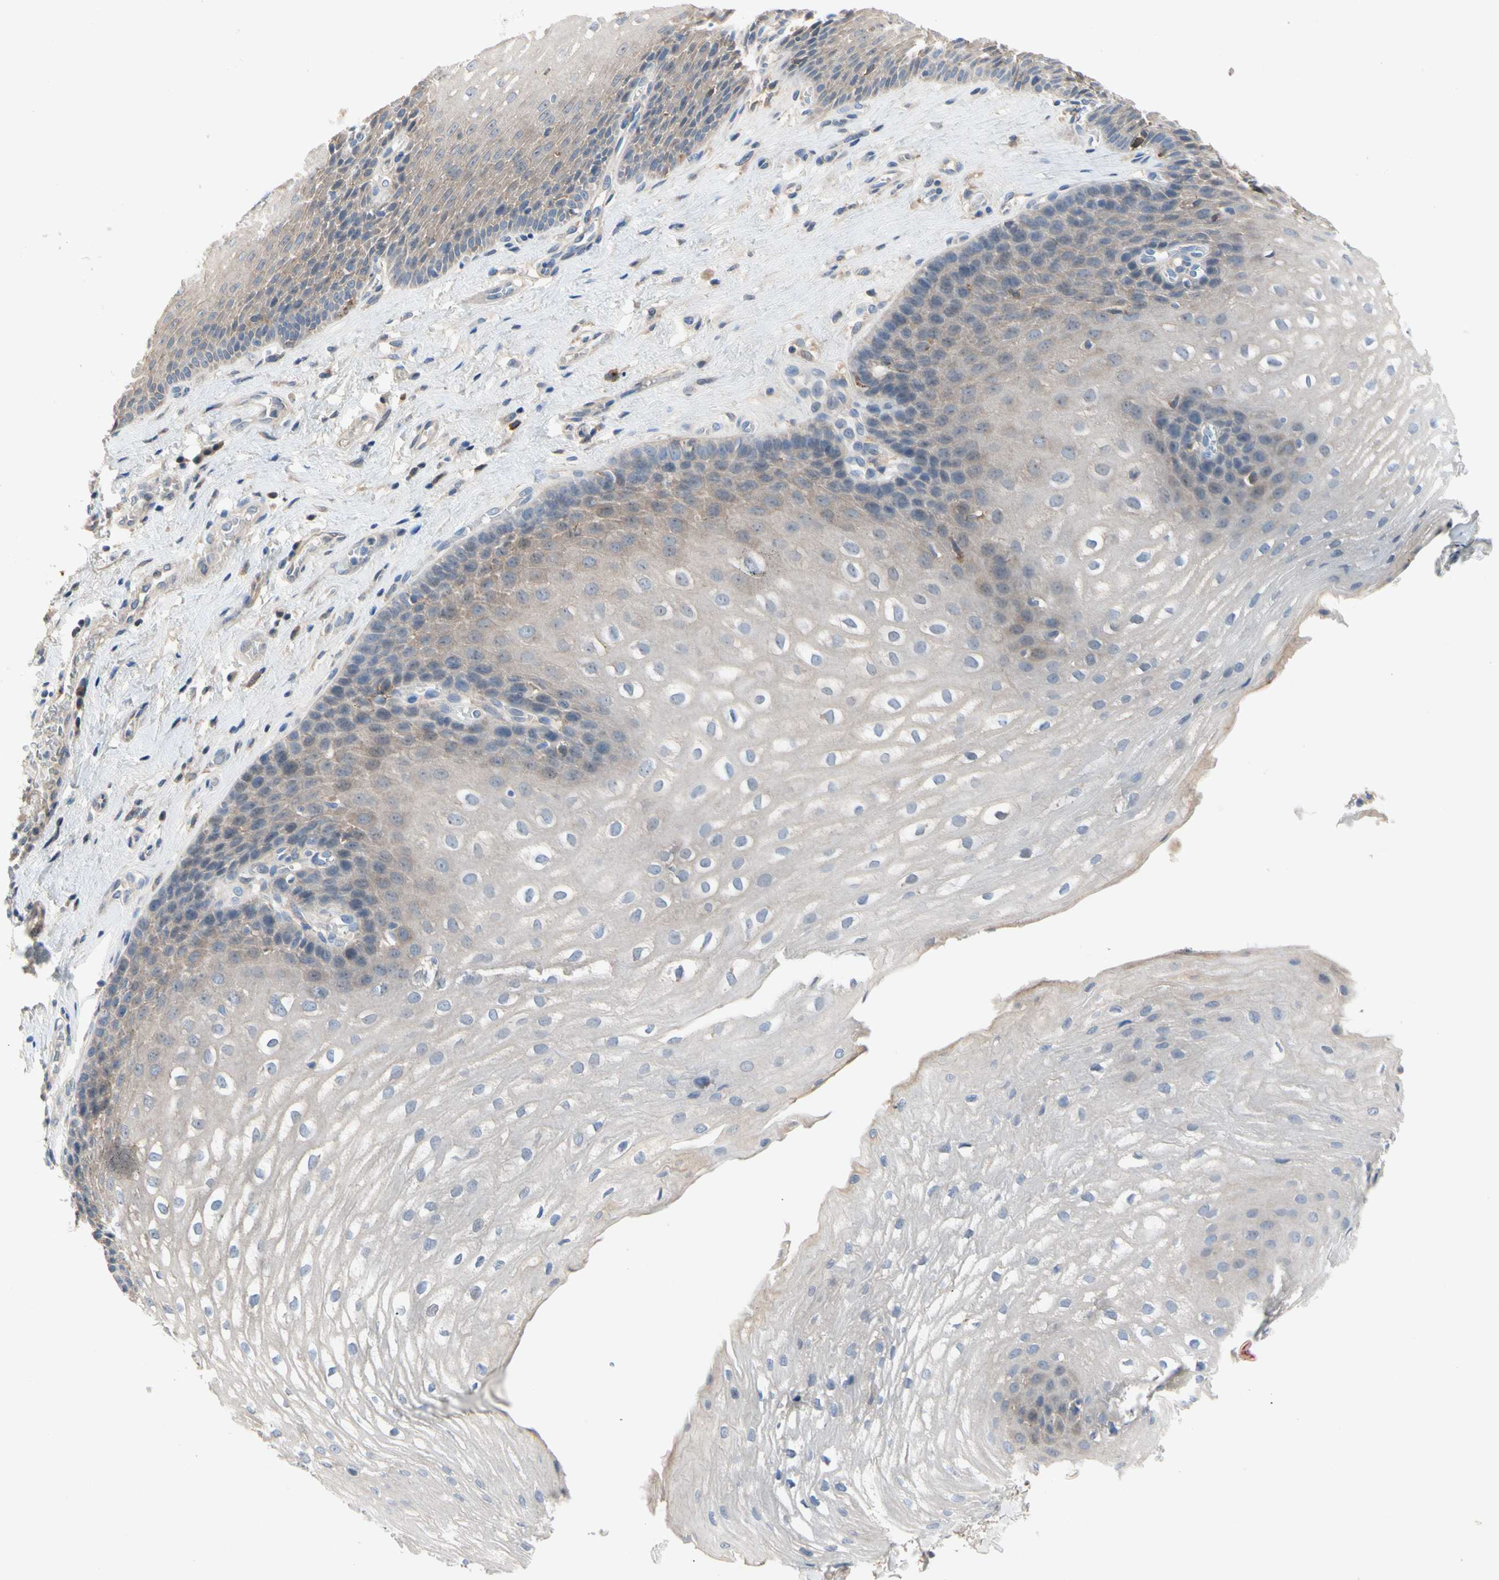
{"staining": {"intensity": "weak", "quantity": ">75%", "location": "cytoplasmic/membranous"}, "tissue": "esophagus", "cell_type": "Squamous epithelial cells", "image_type": "normal", "snomed": [{"axis": "morphology", "description": "Normal tissue, NOS"}, {"axis": "topography", "description": "Esophagus"}], "caption": "Immunohistochemical staining of normal human esophagus displays weak cytoplasmic/membranous protein positivity in approximately >75% of squamous epithelial cells. The staining is performed using DAB brown chromogen to label protein expression. The nuclei are counter-stained blue using hematoxylin.", "gene": "GAS6", "patient": {"sex": "male", "age": 48}}